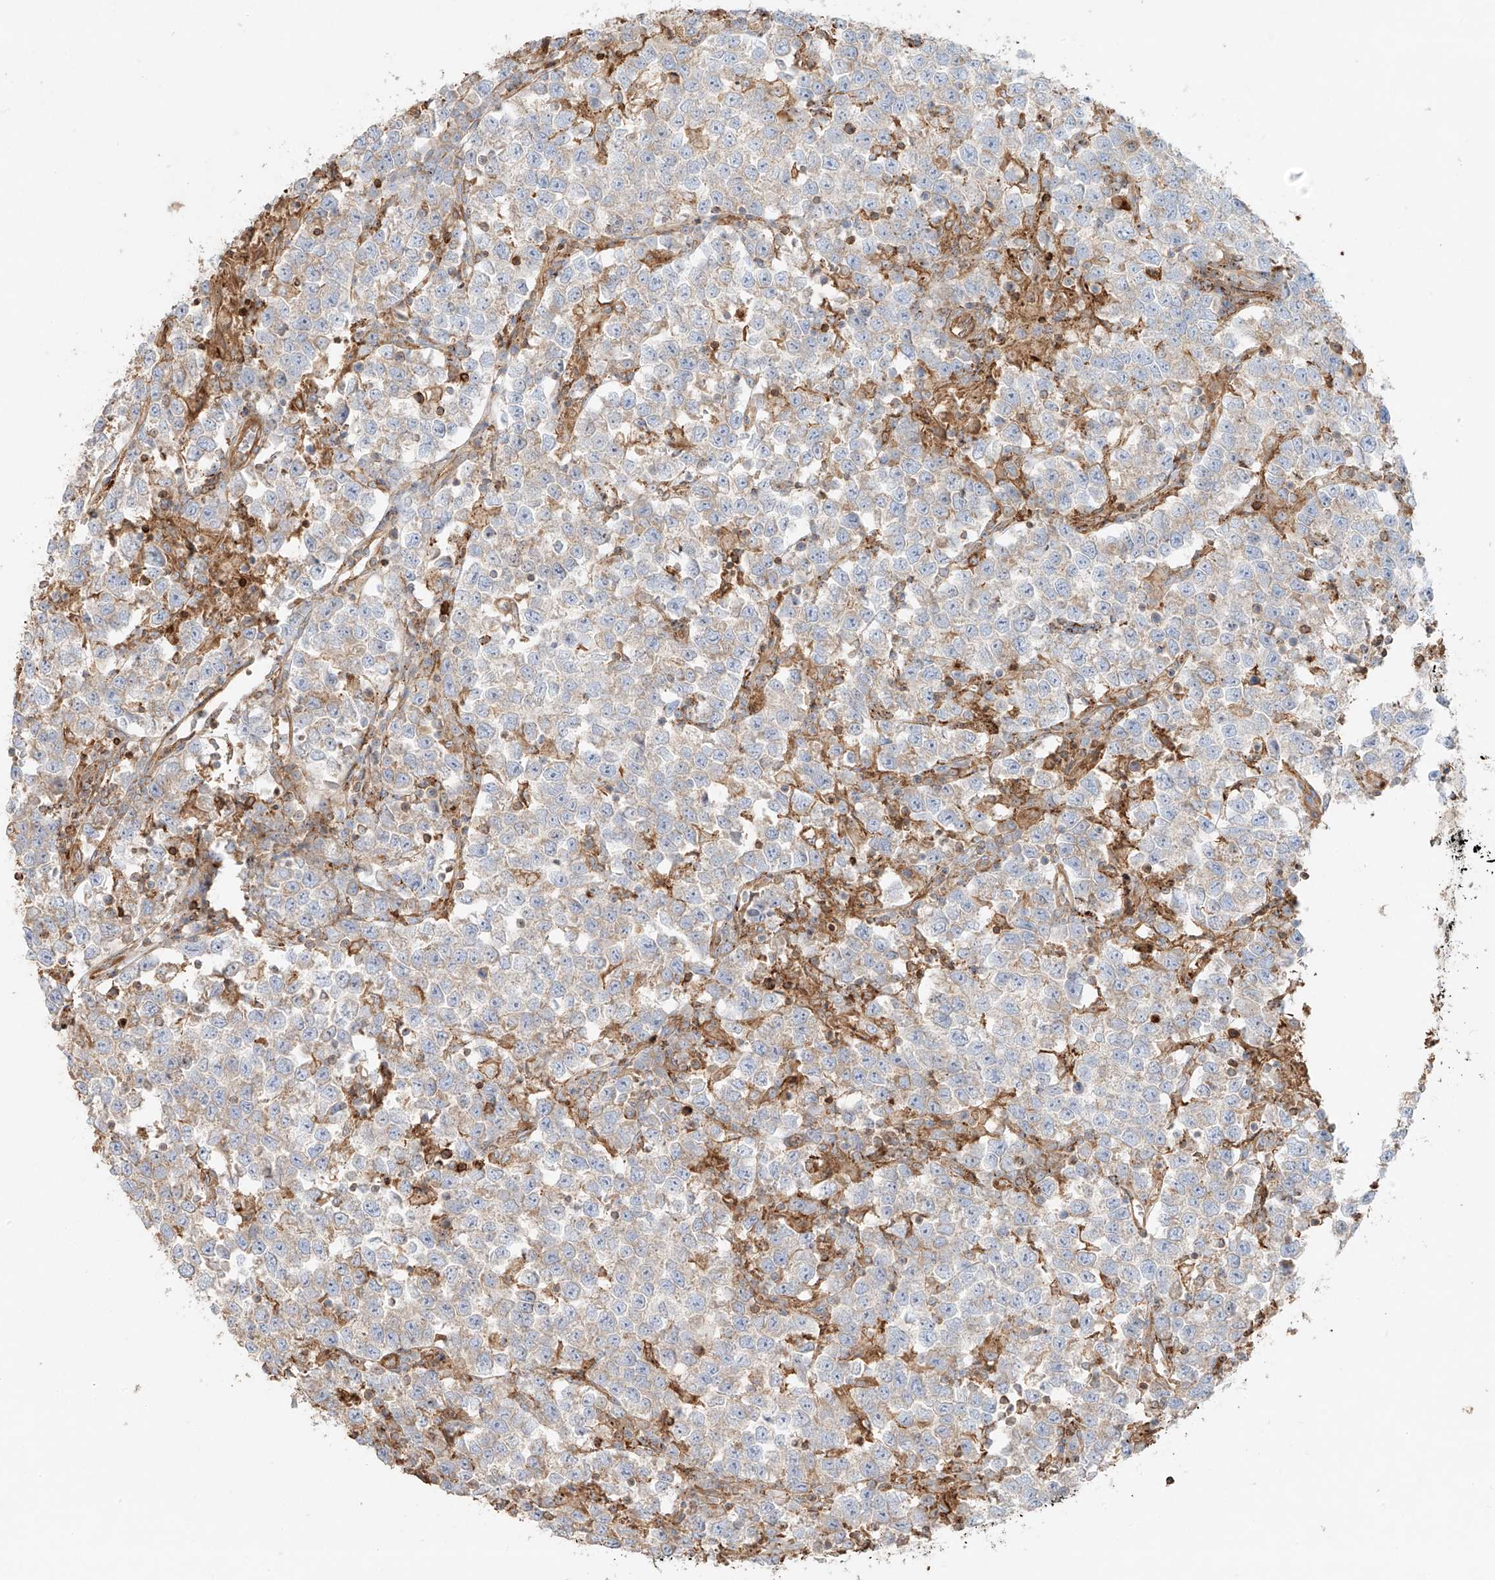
{"staining": {"intensity": "weak", "quantity": "25%-75%", "location": "cytoplasmic/membranous"}, "tissue": "testis cancer", "cell_type": "Tumor cells", "image_type": "cancer", "snomed": [{"axis": "morphology", "description": "Normal tissue, NOS"}, {"axis": "morphology", "description": "Seminoma, NOS"}, {"axis": "topography", "description": "Testis"}], "caption": "This micrograph shows immunohistochemistry (IHC) staining of human testis cancer, with low weak cytoplasmic/membranous positivity in approximately 25%-75% of tumor cells.", "gene": "SNX9", "patient": {"sex": "male", "age": 43}}